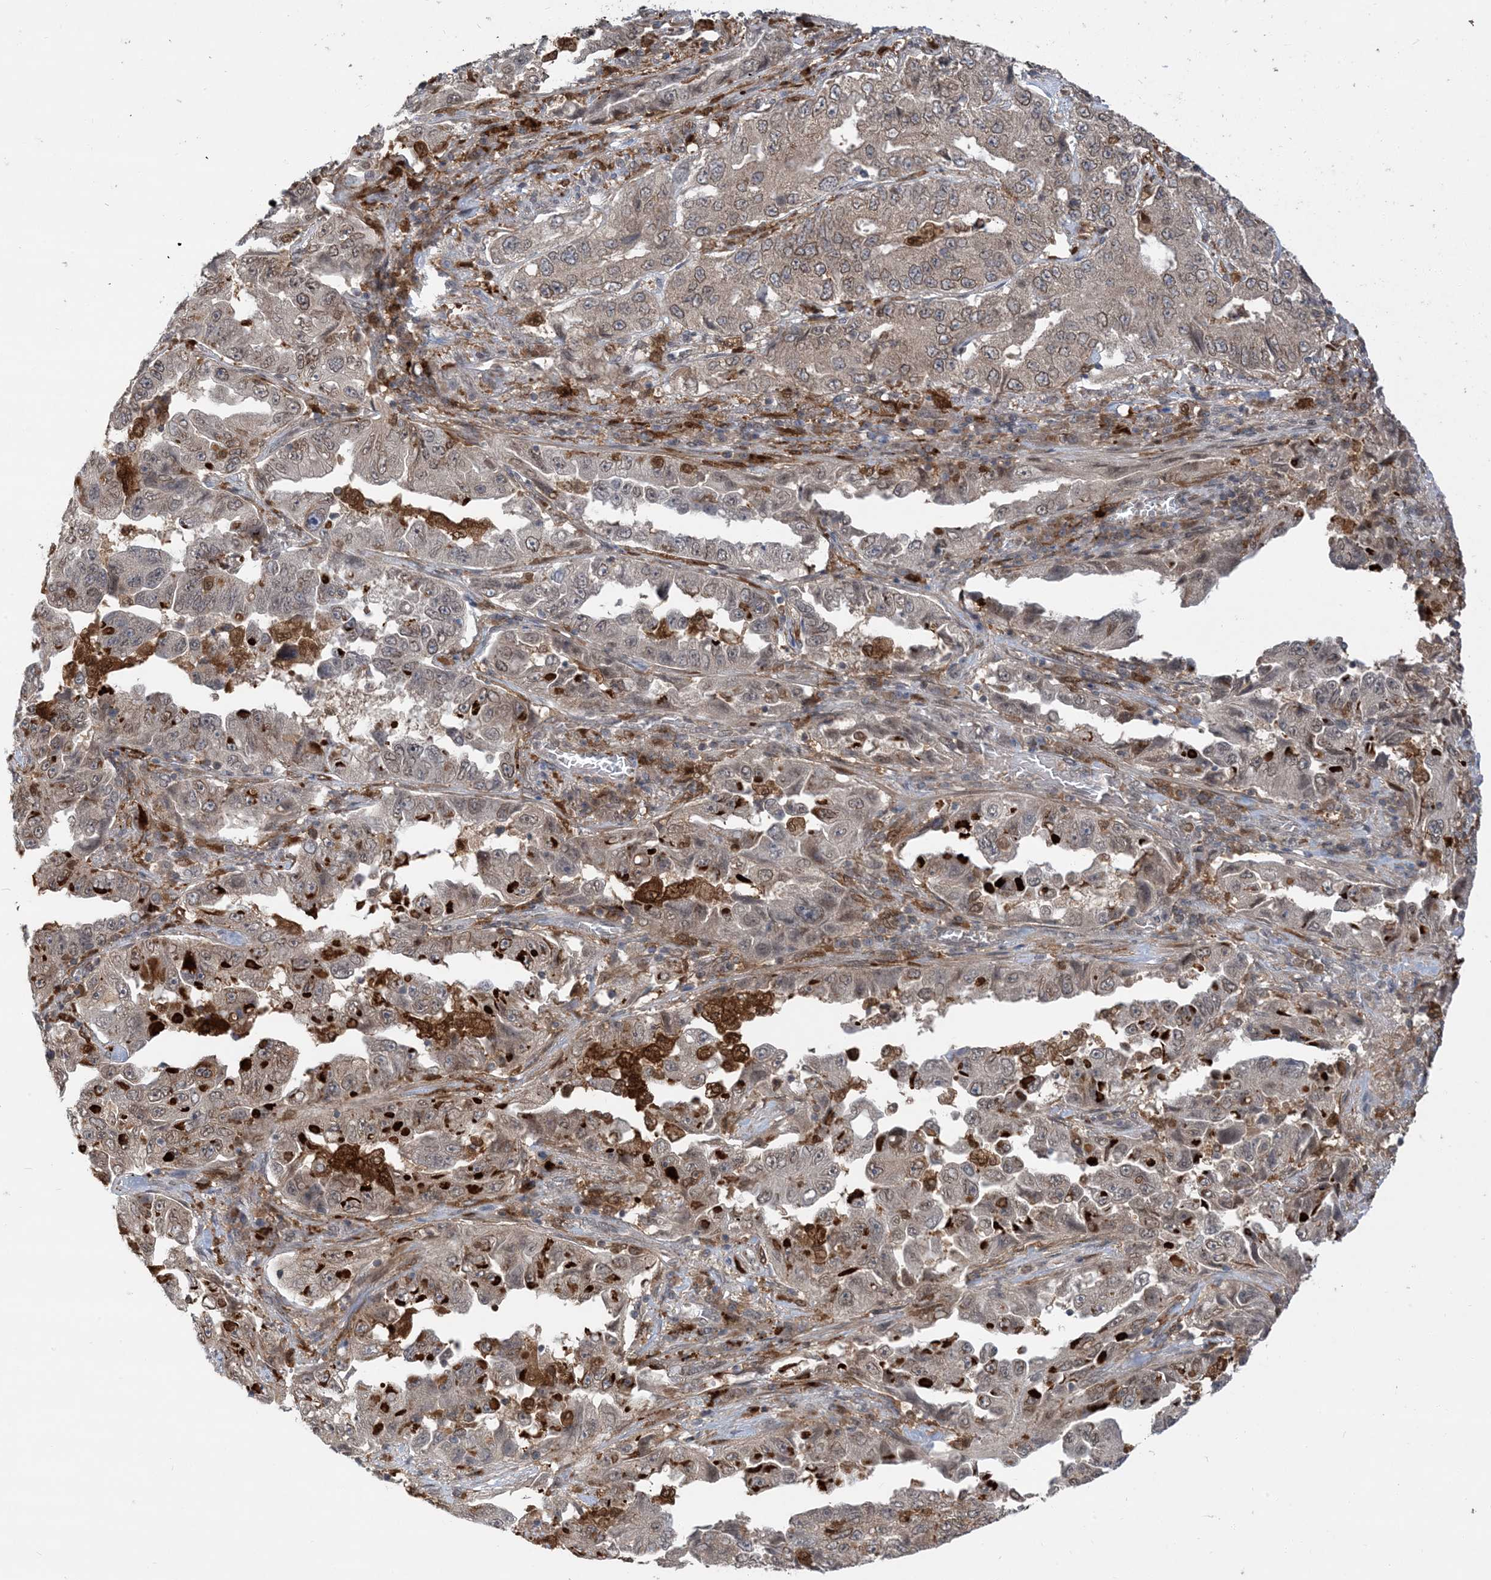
{"staining": {"intensity": "weak", "quantity": "<25%", "location": "cytoplasmic/membranous,nuclear"}, "tissue": "lung cancer", "cell_type": "Tumor cells", "image_type": "cancer", "snomed": [{"axis": "morphology", "description": "Adenocarcinoma, NOS"}, {"axis": "topography", "description": "Lung"}], "caption": "DAB immunohistochemical staining of human lung cancer reveals no significant positivity in tumor cells. (DAB (3,3'-diaminobenzidine) IHC visualized using brightfield microscopy, high magnification).", "gene": "NAGK", "patient": {"sex": "female", "age": 51}}